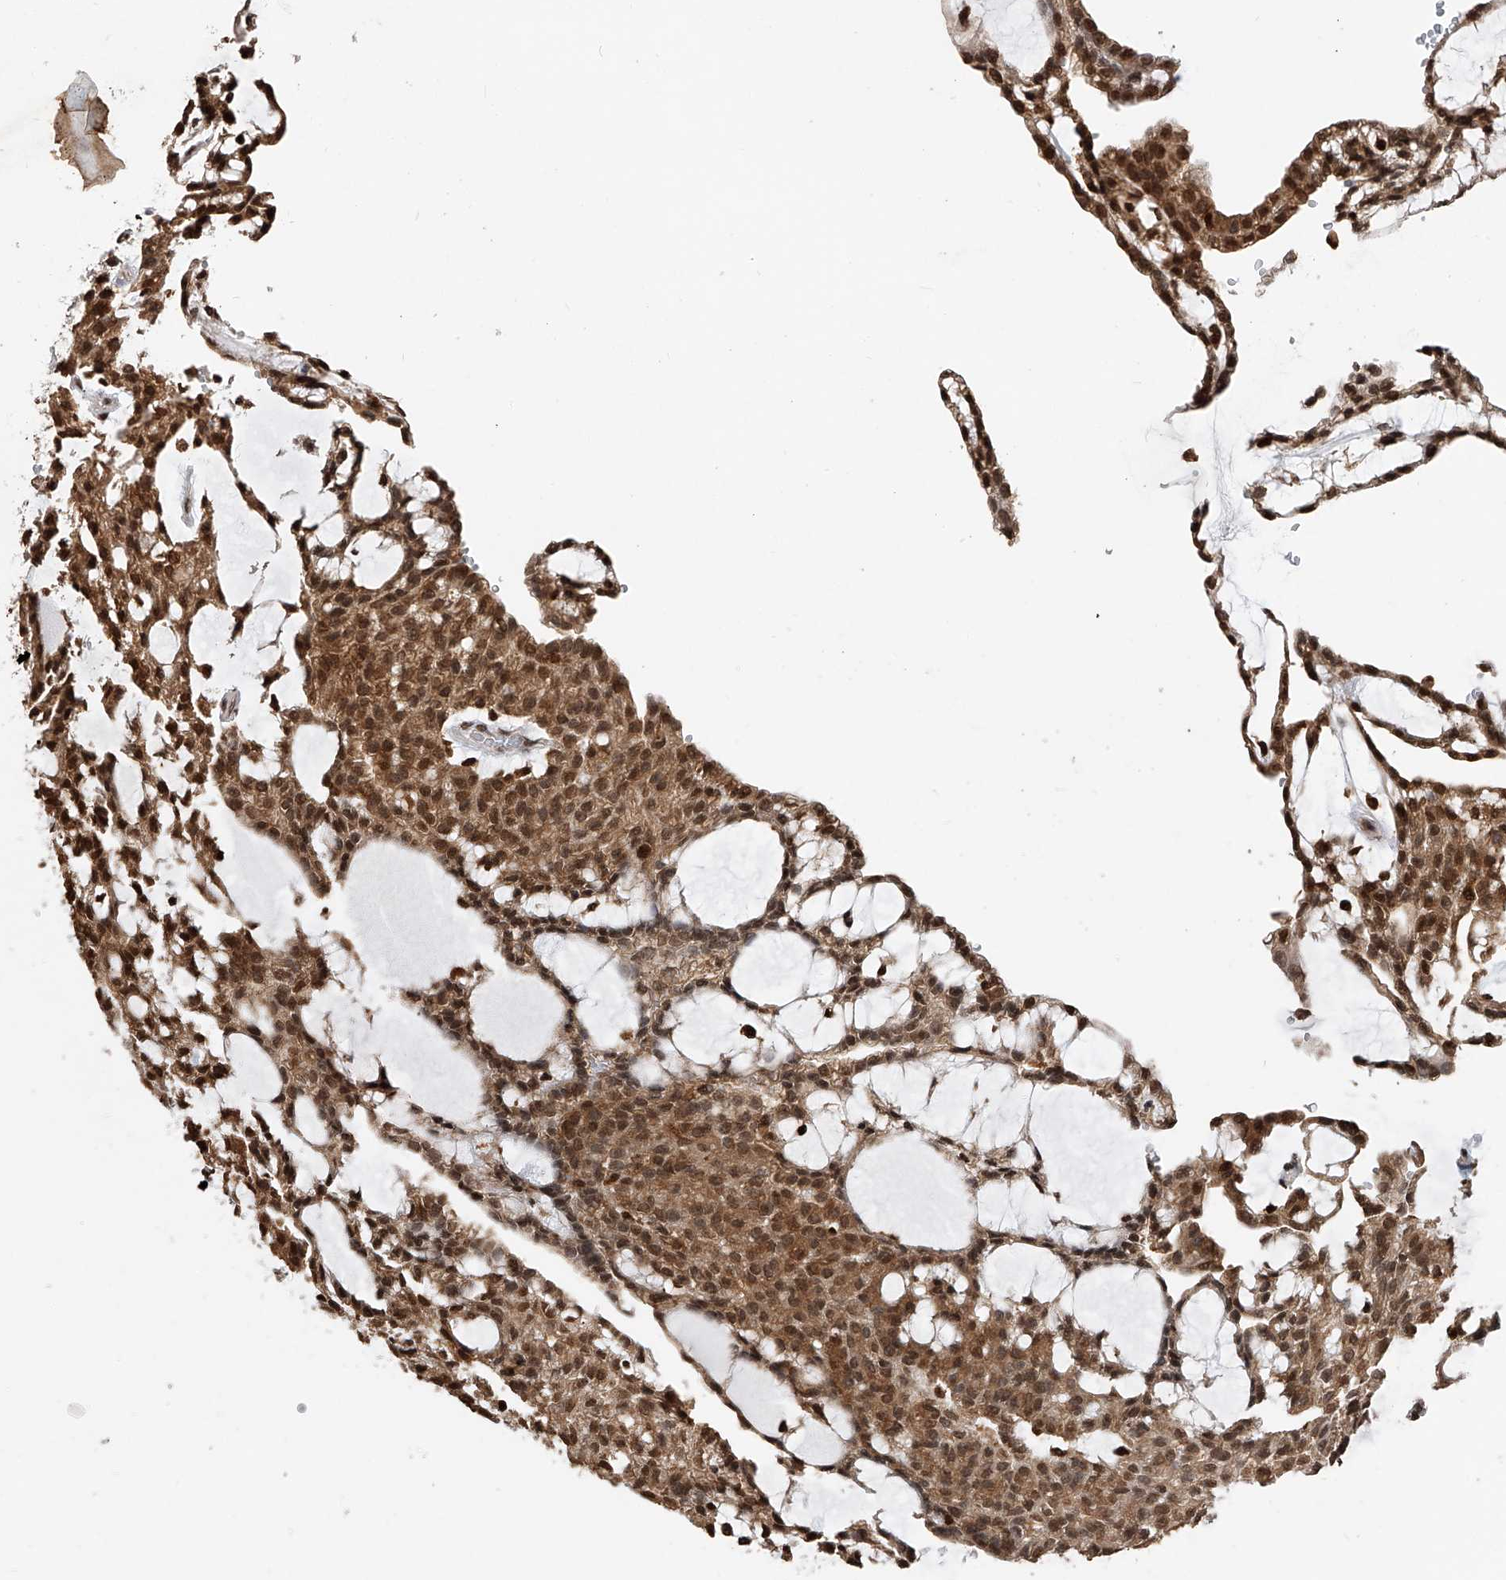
{"staining": {"intensity": "strong", "quantity": ">75%", "location": "cytoplasmic/membranous,nuclear"}, "tissue": "renal cancer", "cell_type": "Tumor cells", "image_type": "cancer", "snomed": [{"axis": "morphology", "description": "Adenocarcinoma, NOS"}, {"axis": "topography", "description": "Kidney"}], "caption": "About >75% of tumor cells in adenocarcinoma (renal) reveal strong cytoplasmic/membranous and nuclear protein staining as visualized by brown immunohistochemical staining.", "gene": "CFAP410", "patient": {"sex": "male", "age": 63}}